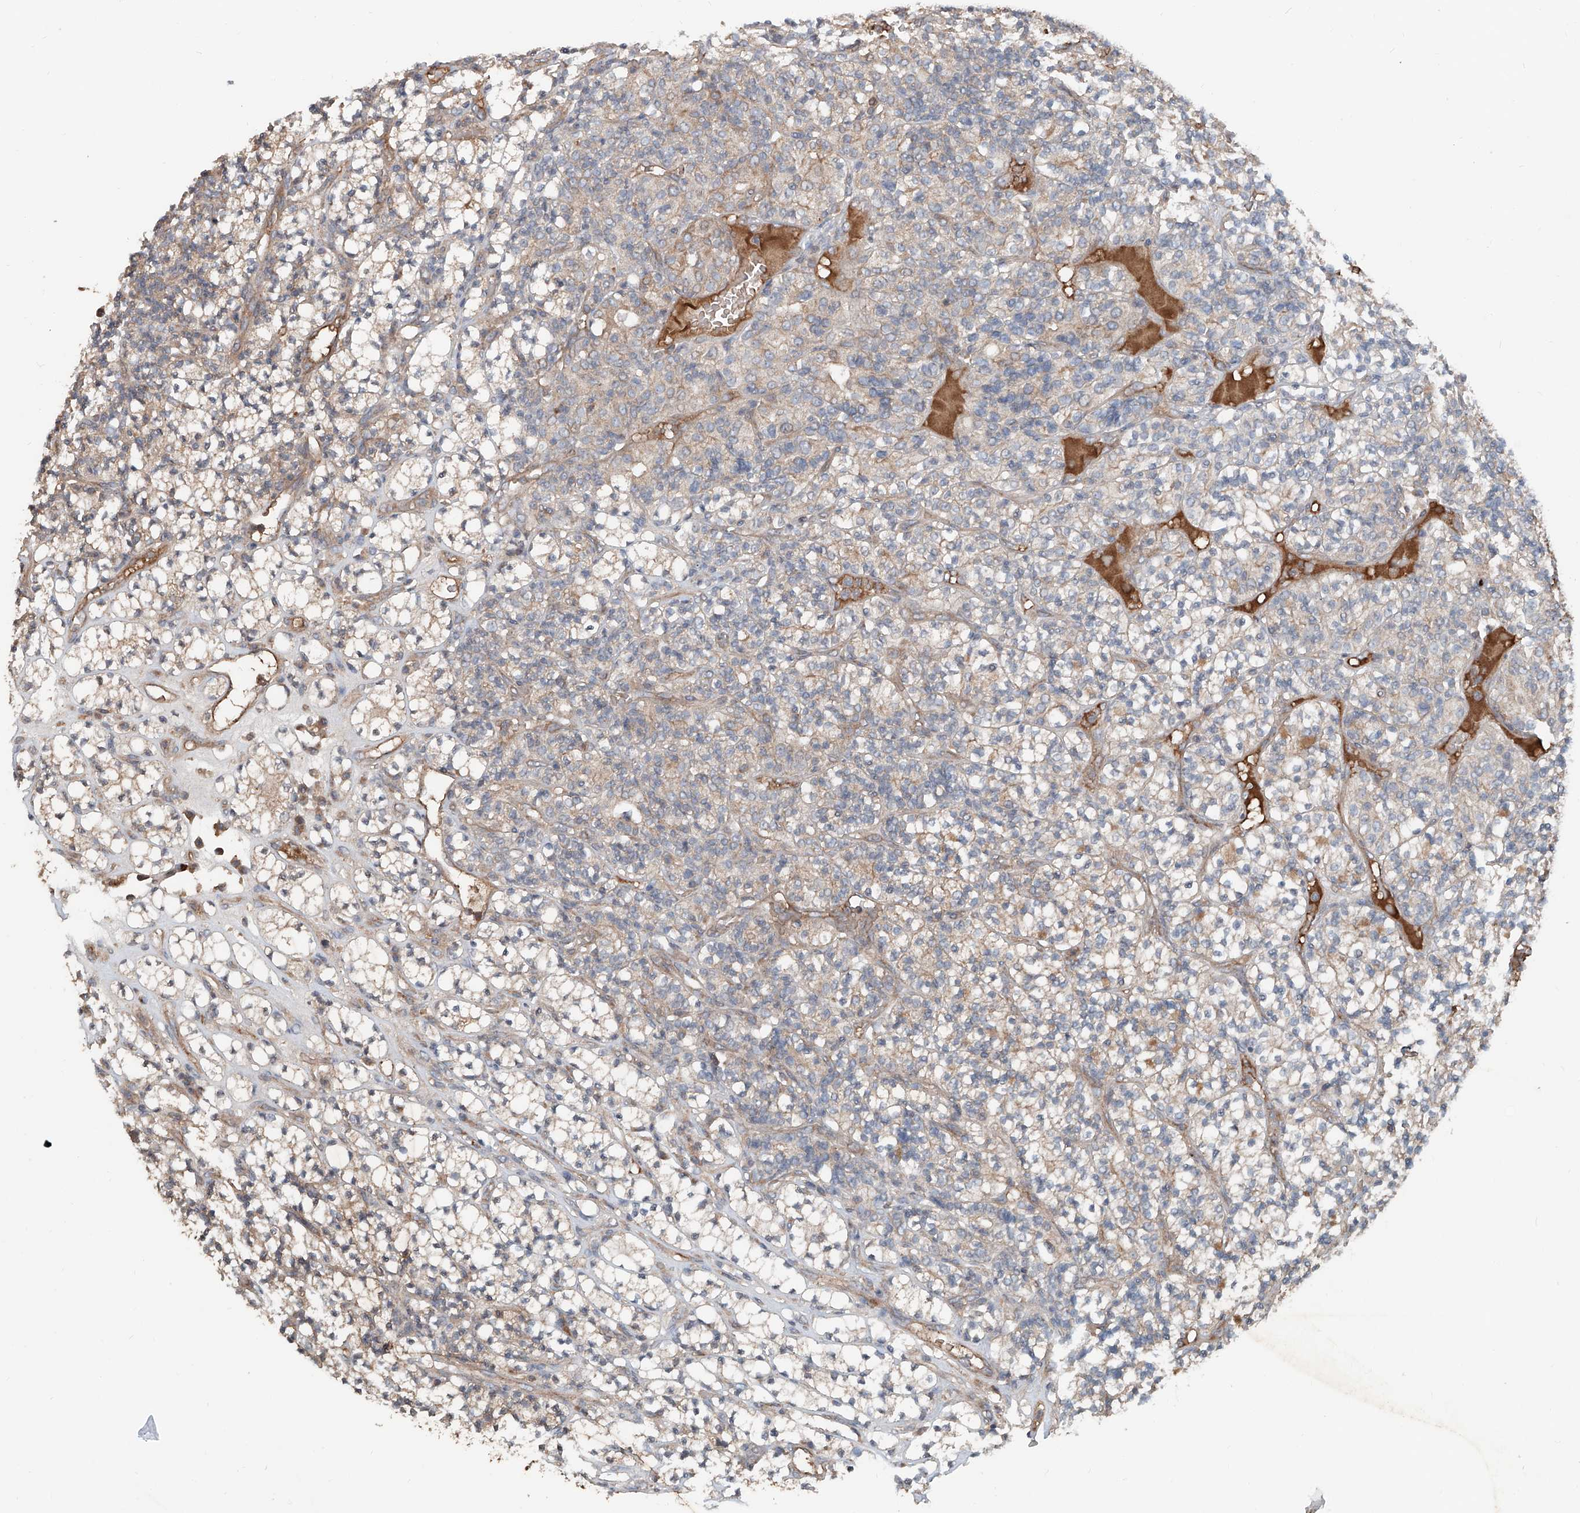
{"staining": {"intensity": "weak", "quantity": "25%-75%", "location": "cytoplasmic/membranous"}, "tissue": "renal cancer", "cell_type": "Tumor cells", "image_type": "cancer", "snomed": [{"axis": "morphology", "description": "Adenocarcinoma, NOS"}, {"axis": "topography", "description": "Kidney"}], "caption": "Immunohistochemical staining of renal cancer exhibits low levels of weak cytoplasmic/membranous protein positivity in approximately 25%-75% of tumor cells. (IHC, brightfield microscopy, high magnification).", "gene": "ADAM23", "patient": {"sex": "male", "age": 77}}